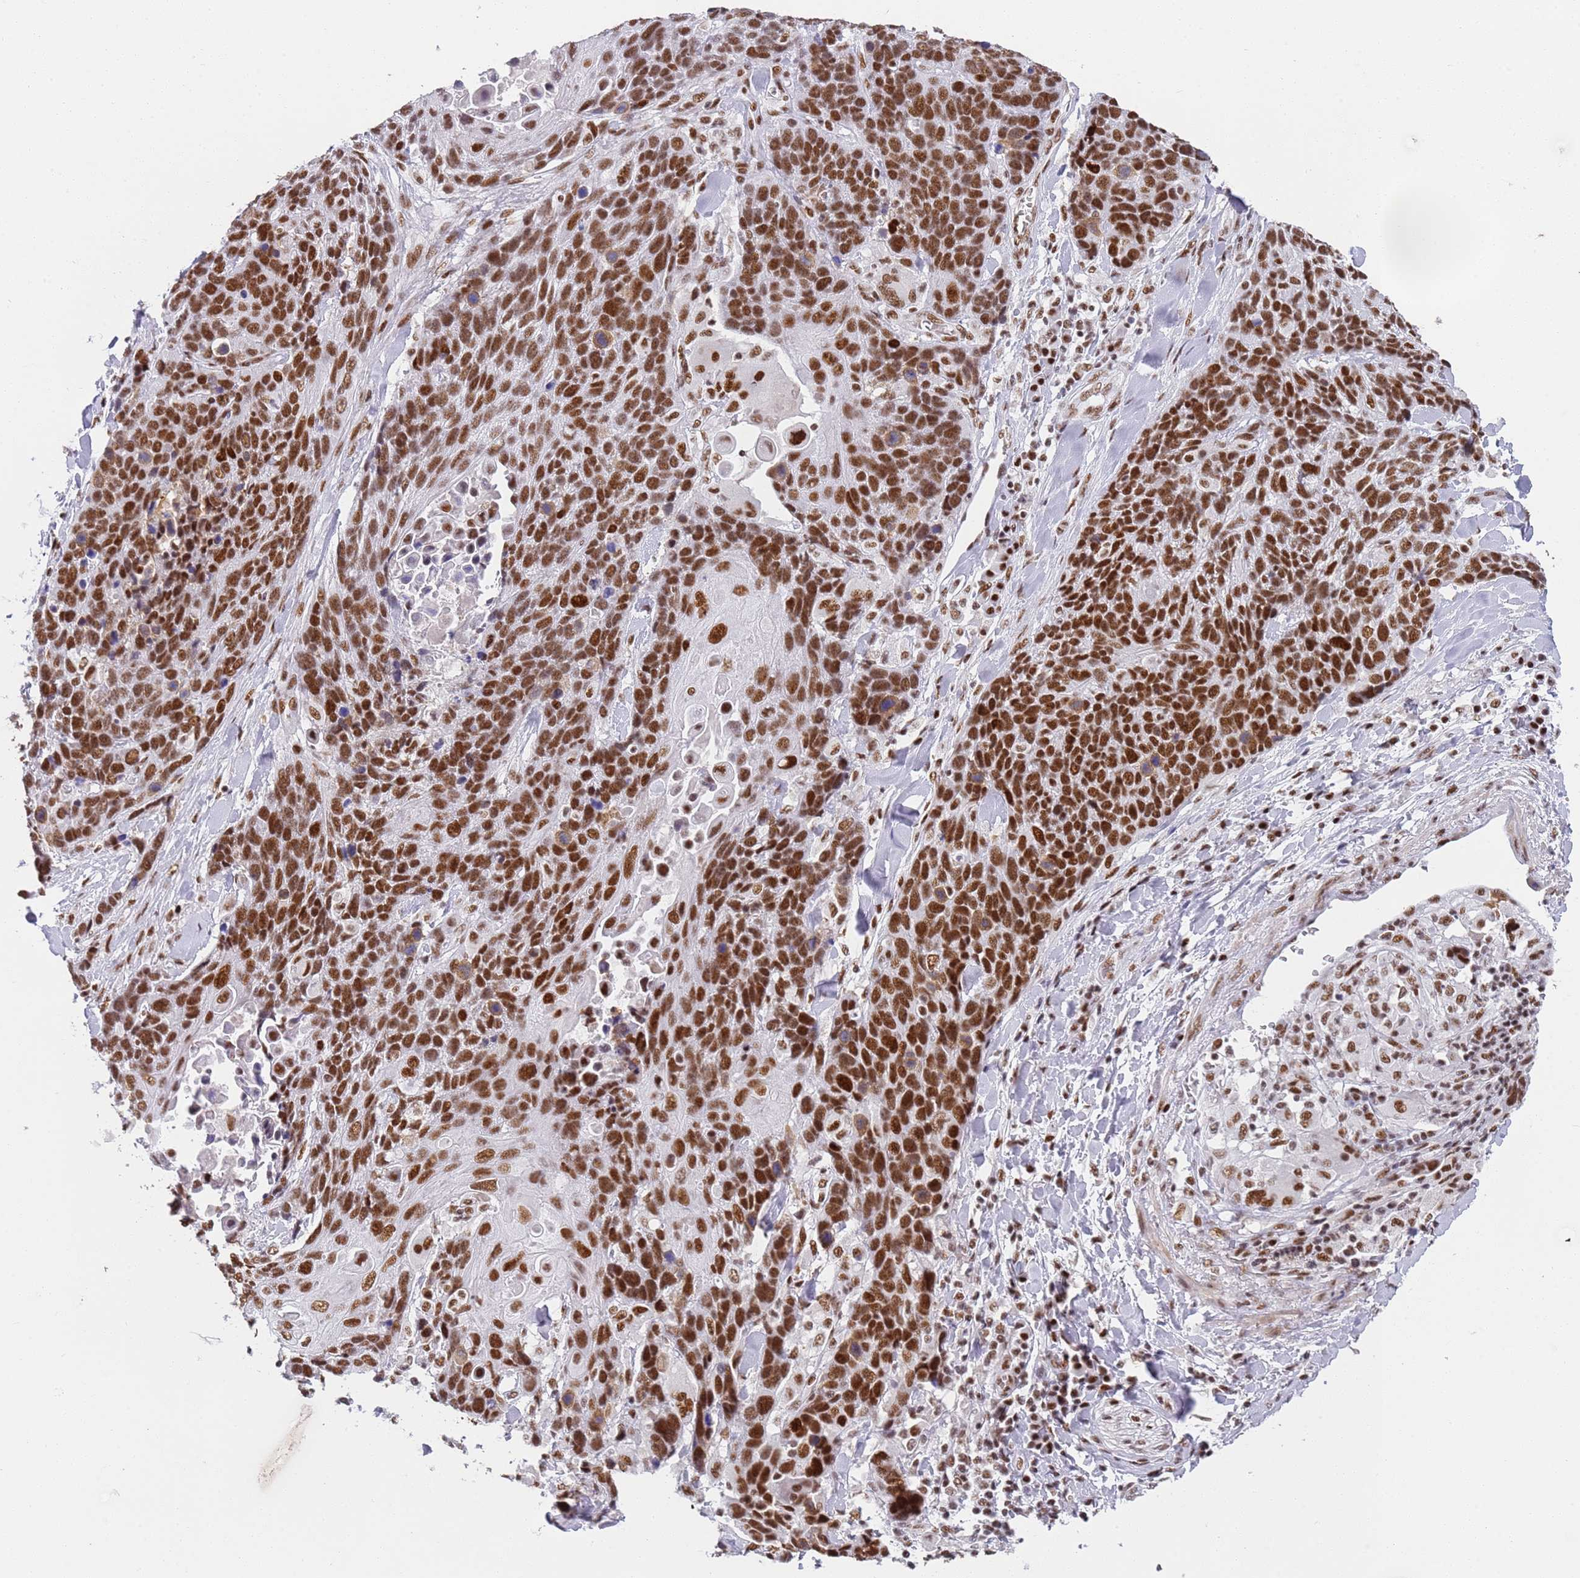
{"staining": {"intensity": "moderate", "quantity": ">75%", "location": "nuclear"}, "tissue": "adipose tissue", "cell_type": "Adipocytes", "image_type": "normal", "snomed": [{"axis": "morphology", "description": "Normal tissue, NOS"}, {"axis": "morphology", "description": "Squamous cell carcinoma, NOS"}, {"axis": "topography", "description": "Lymph node"}, {"axis": "topography", "description": "Bronchus"}, {"axis": "topography", "description": "Lung"}], "caption": "Immunohistochemical staining of normal adipose tissue demonstrates >75% levels of moderate nuclear protein expression in about >75% of adipocytes. (Brightfield microscopy of DAB IHC at high magnification).", "gene": "AKAP8L", "patient": {"sex": "male", "age": 66}}